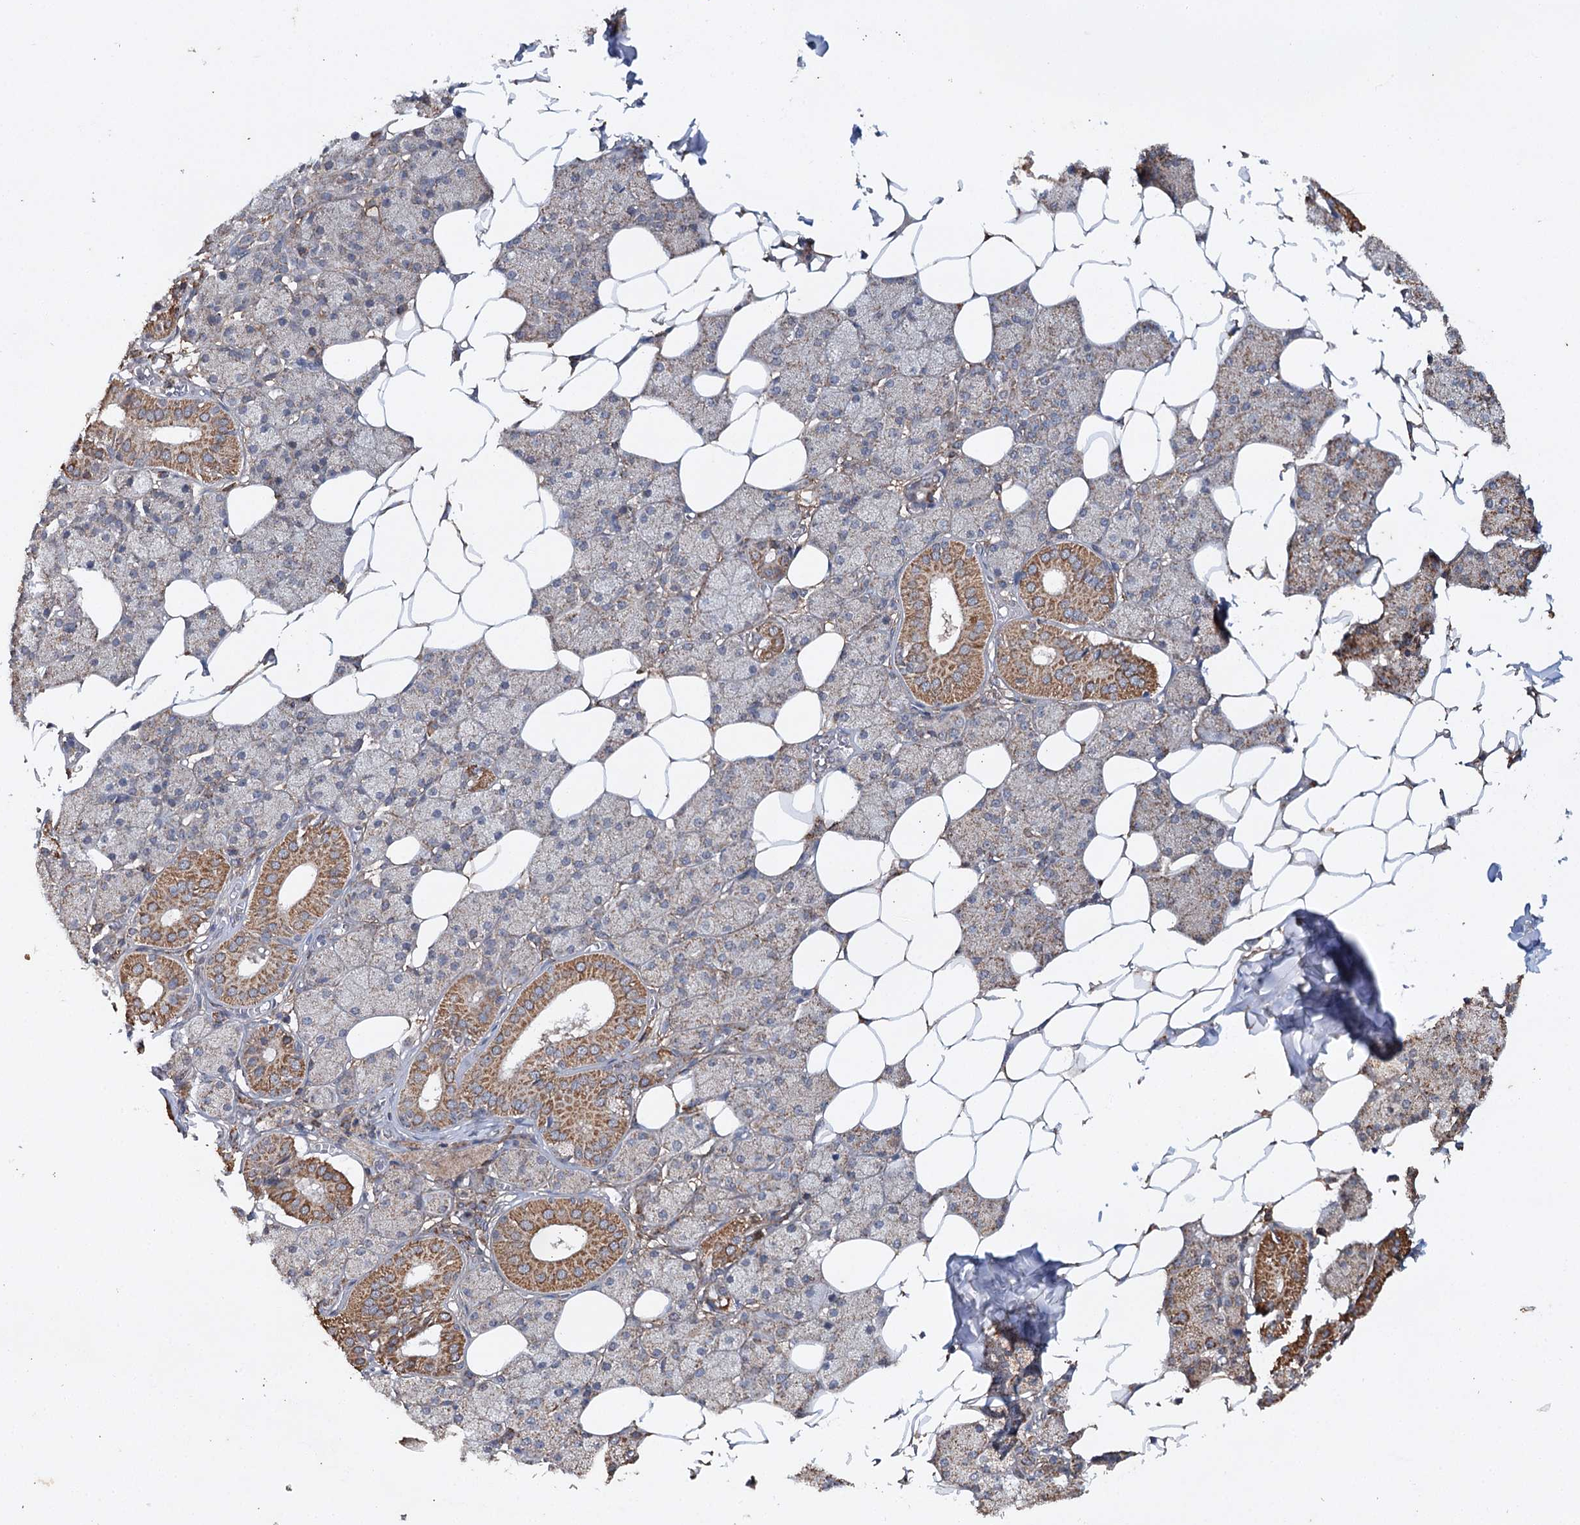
{"staining": {"intensity": "moderate", "quantity": "25%-75%", "location": "cytoplasmic/membranous"}, "tissue": "salivary gland", "cell_type": "Glandular cells", "image_type": "normal", "snomed": [{"axis": "morphology", "description": "Normal tissue, NOS"}, {"axis": "topography", "description": "Salivary gland"}], "caption": "Salivary gland stained with immunohistochemistry (IHC) exhibits moderate cytoplasmic/membranous staining in about 25%-75% of glandular cells. (IHC, brightfield microscopy, high magnification).", "gene": "PIK3CB", "patient": {"sex": "female", "age": 33}}